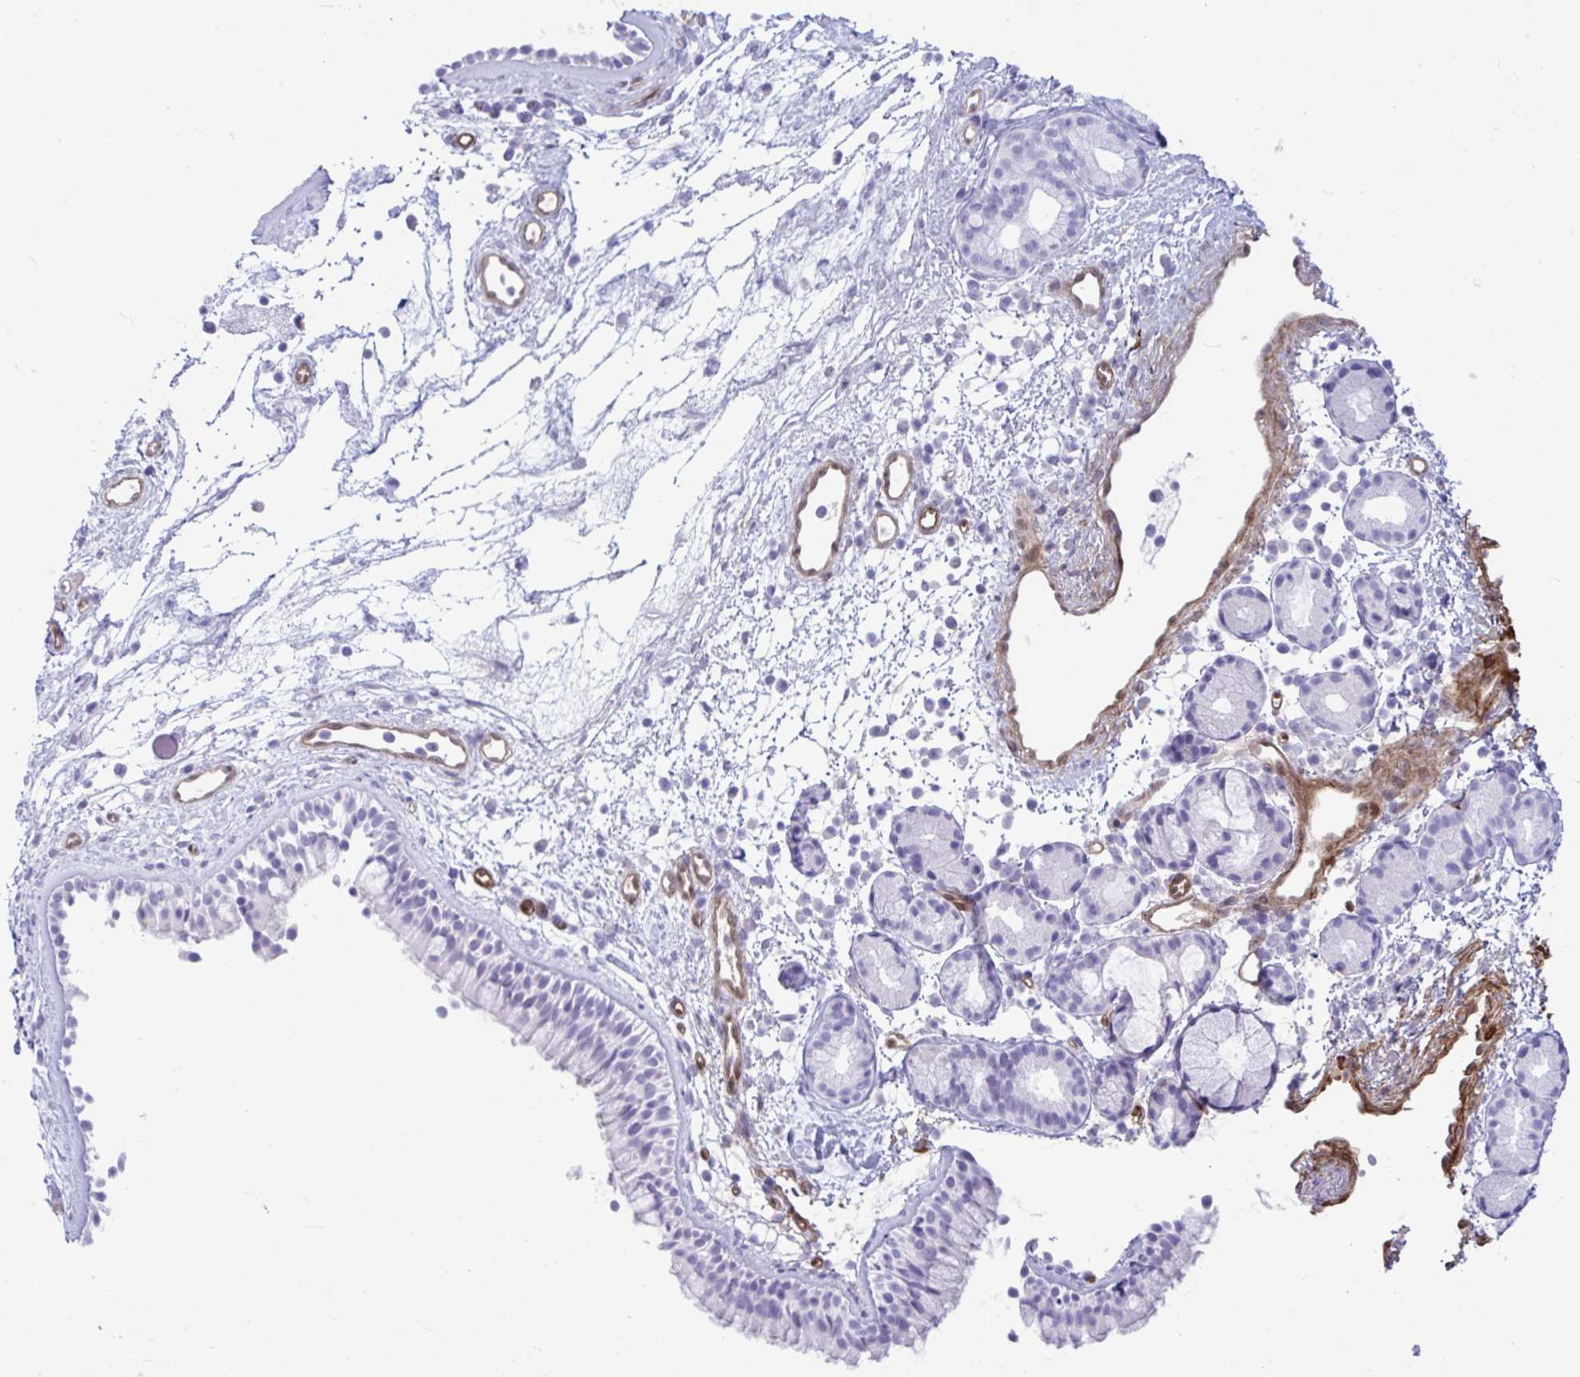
{"staining": {"intensity": "negative", "quantity": "none", "location": "none"}, "tissue": "nasopharynx", "cell_type": "Respiratory epithelial cells", "image_type": "normal", "snomed": [{"axis": "morphology", "description": "Normal tissue, NOS"}, {"axis": "topography", "description": "Nasopharynx"}], "caption": "High power microscopy micrograph of an immunohistochemistry histopathology image of normal nasopharynx, revealing no significant expression in respiratory epithelial cells.", "gene": "LIMS2", "patient": {"sex": "female", "age": 70}}